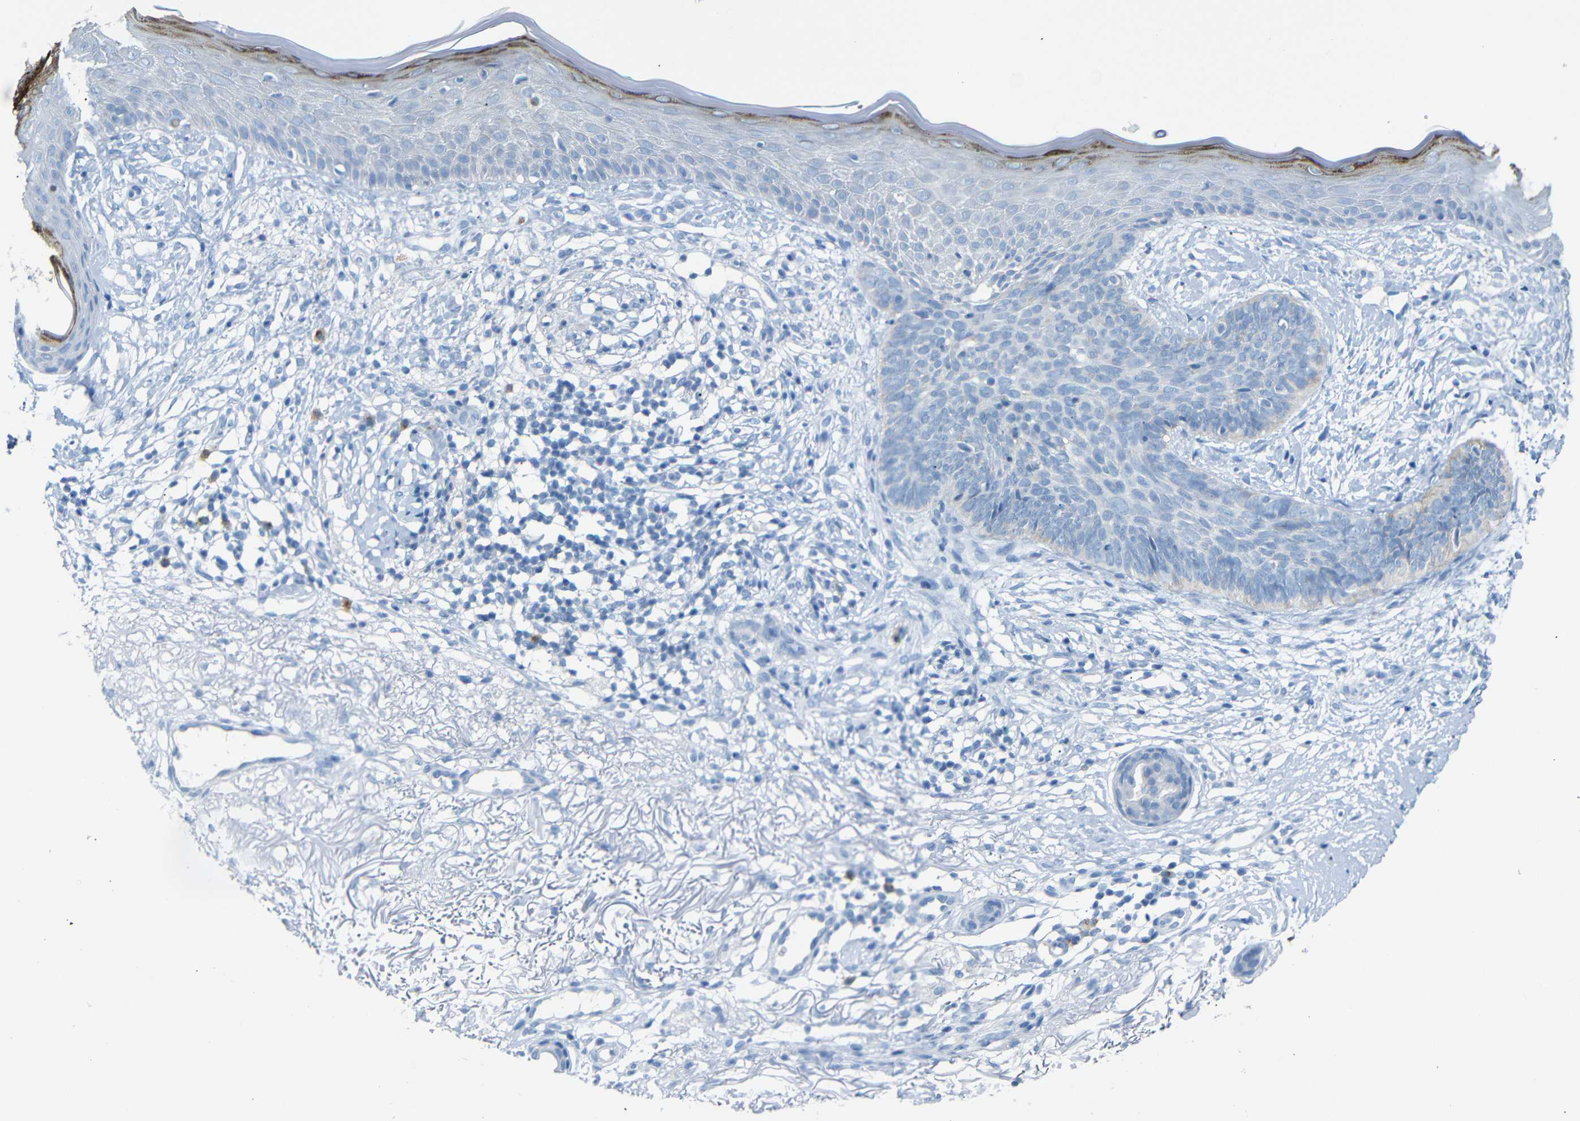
{"staining": {"intensity": "weak", "quantity": "<25%", "location": "cytoplasmic/membranous"}, "tissue": "skin cancer", "cell_type": "Tumor cells", "image_type": "cancer", "snomed": [{"axis": "morphology", "description": "Basal cell carcinoma"}, {"axis": "topography", "description": "Skin"}], "caption": "This is an immunohistochemistry (IHC) histopathology image of human skin basal cell carcinoma. There is no expression in tumor cells.", "gene": "FCRL1", "patient": {"sex": "female", "age": 70}}